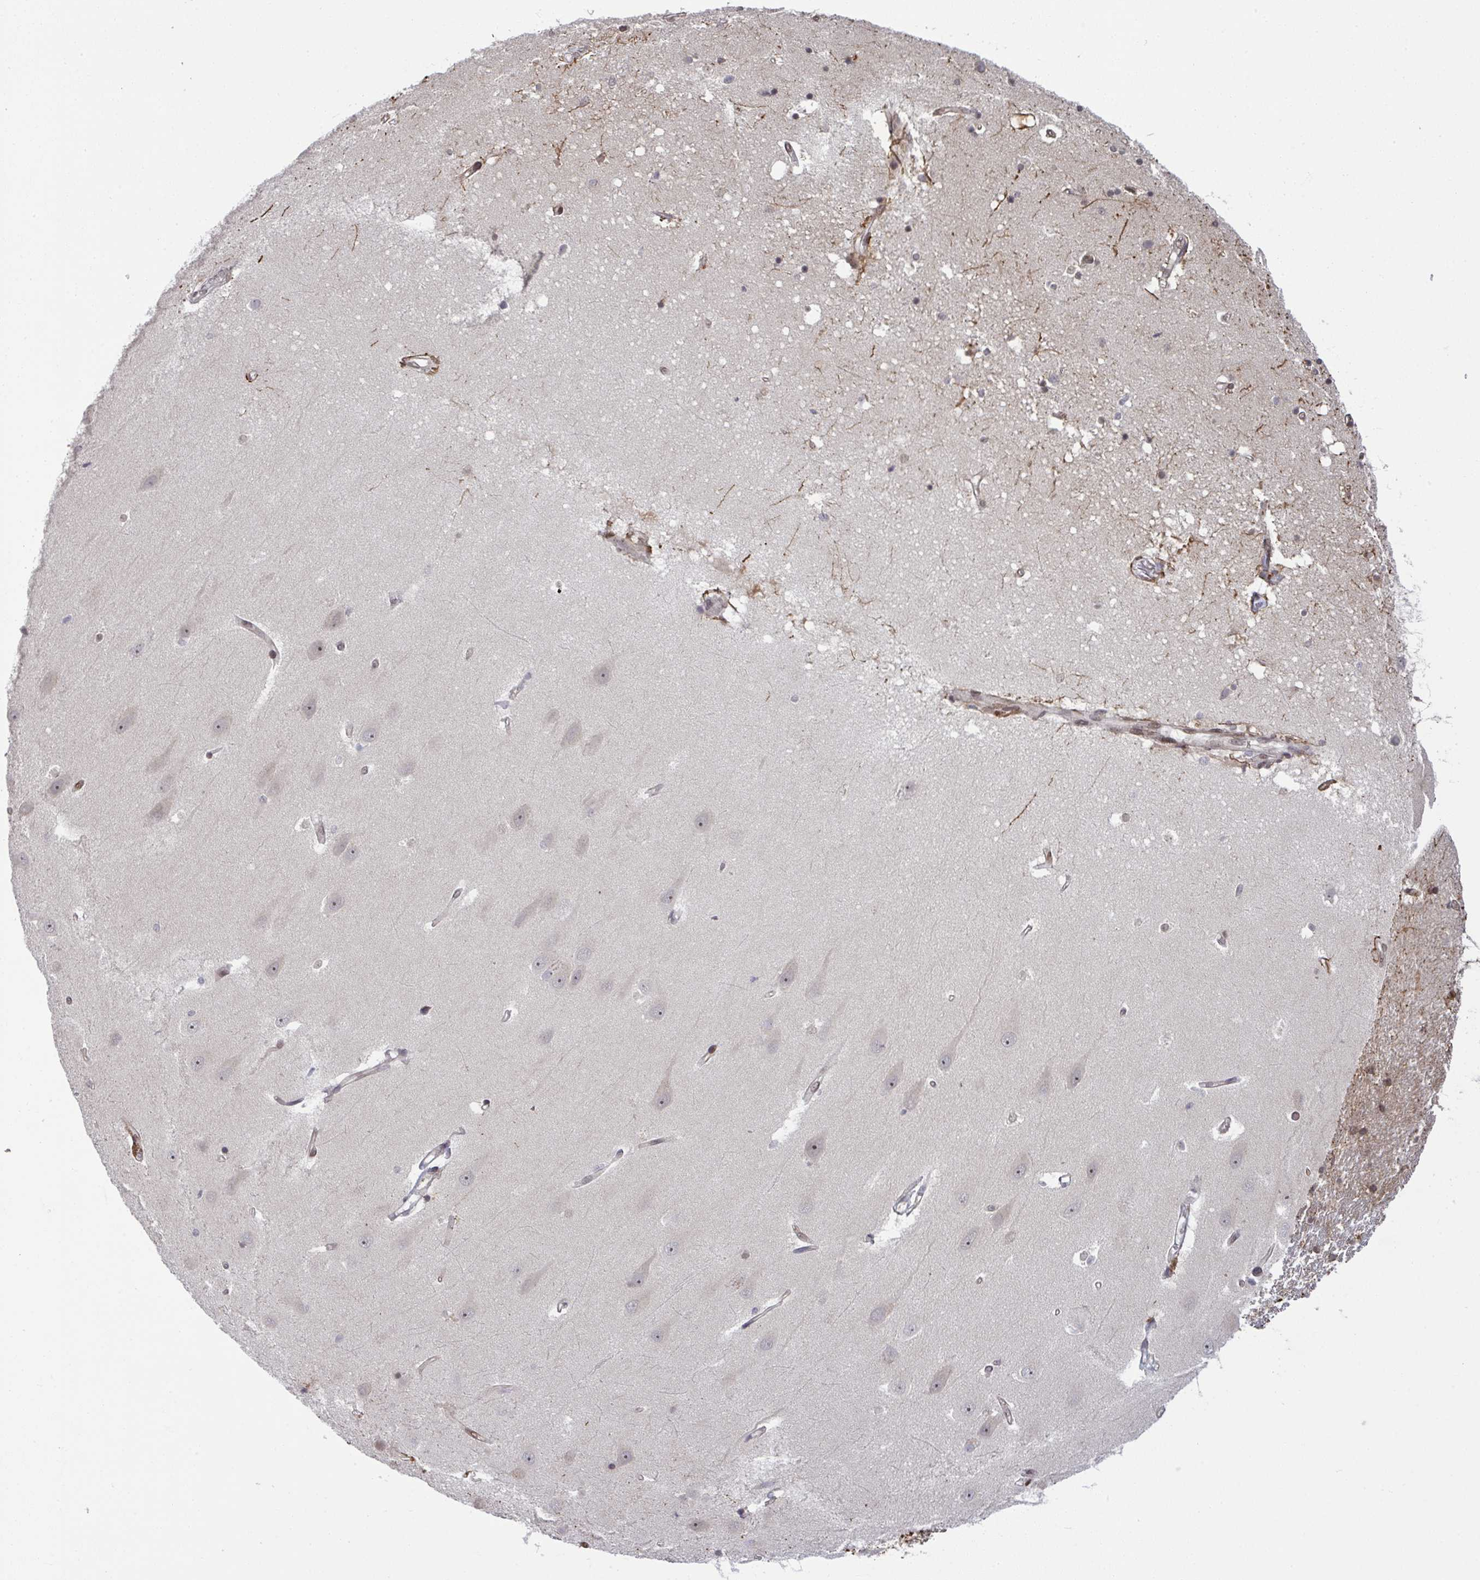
{"staining": {"intensity": "moderate", "quantity": "<25%", "location": "nuclear"}, "tissue": "hippocampus", "cell_type": "Glial cells", "image_type": "normal", "snomed": [{"axis": "morphology", "description": "Normal tissue, NOS"}, {"axis": "topography", "description": "Hippocampus"}], "caption": "A low amount of moderate nuclear expression is seen in approximately <25% of glial cells in unremarkable hippocampus. The protein is stained brown, and the nuclei are stained in blue (DAB (3,3'-diaminobenzidine) IHC with brightfield microscopy, high magnification).", "gene": "UXT", "patient": {"sex": "male", "age": 63}}